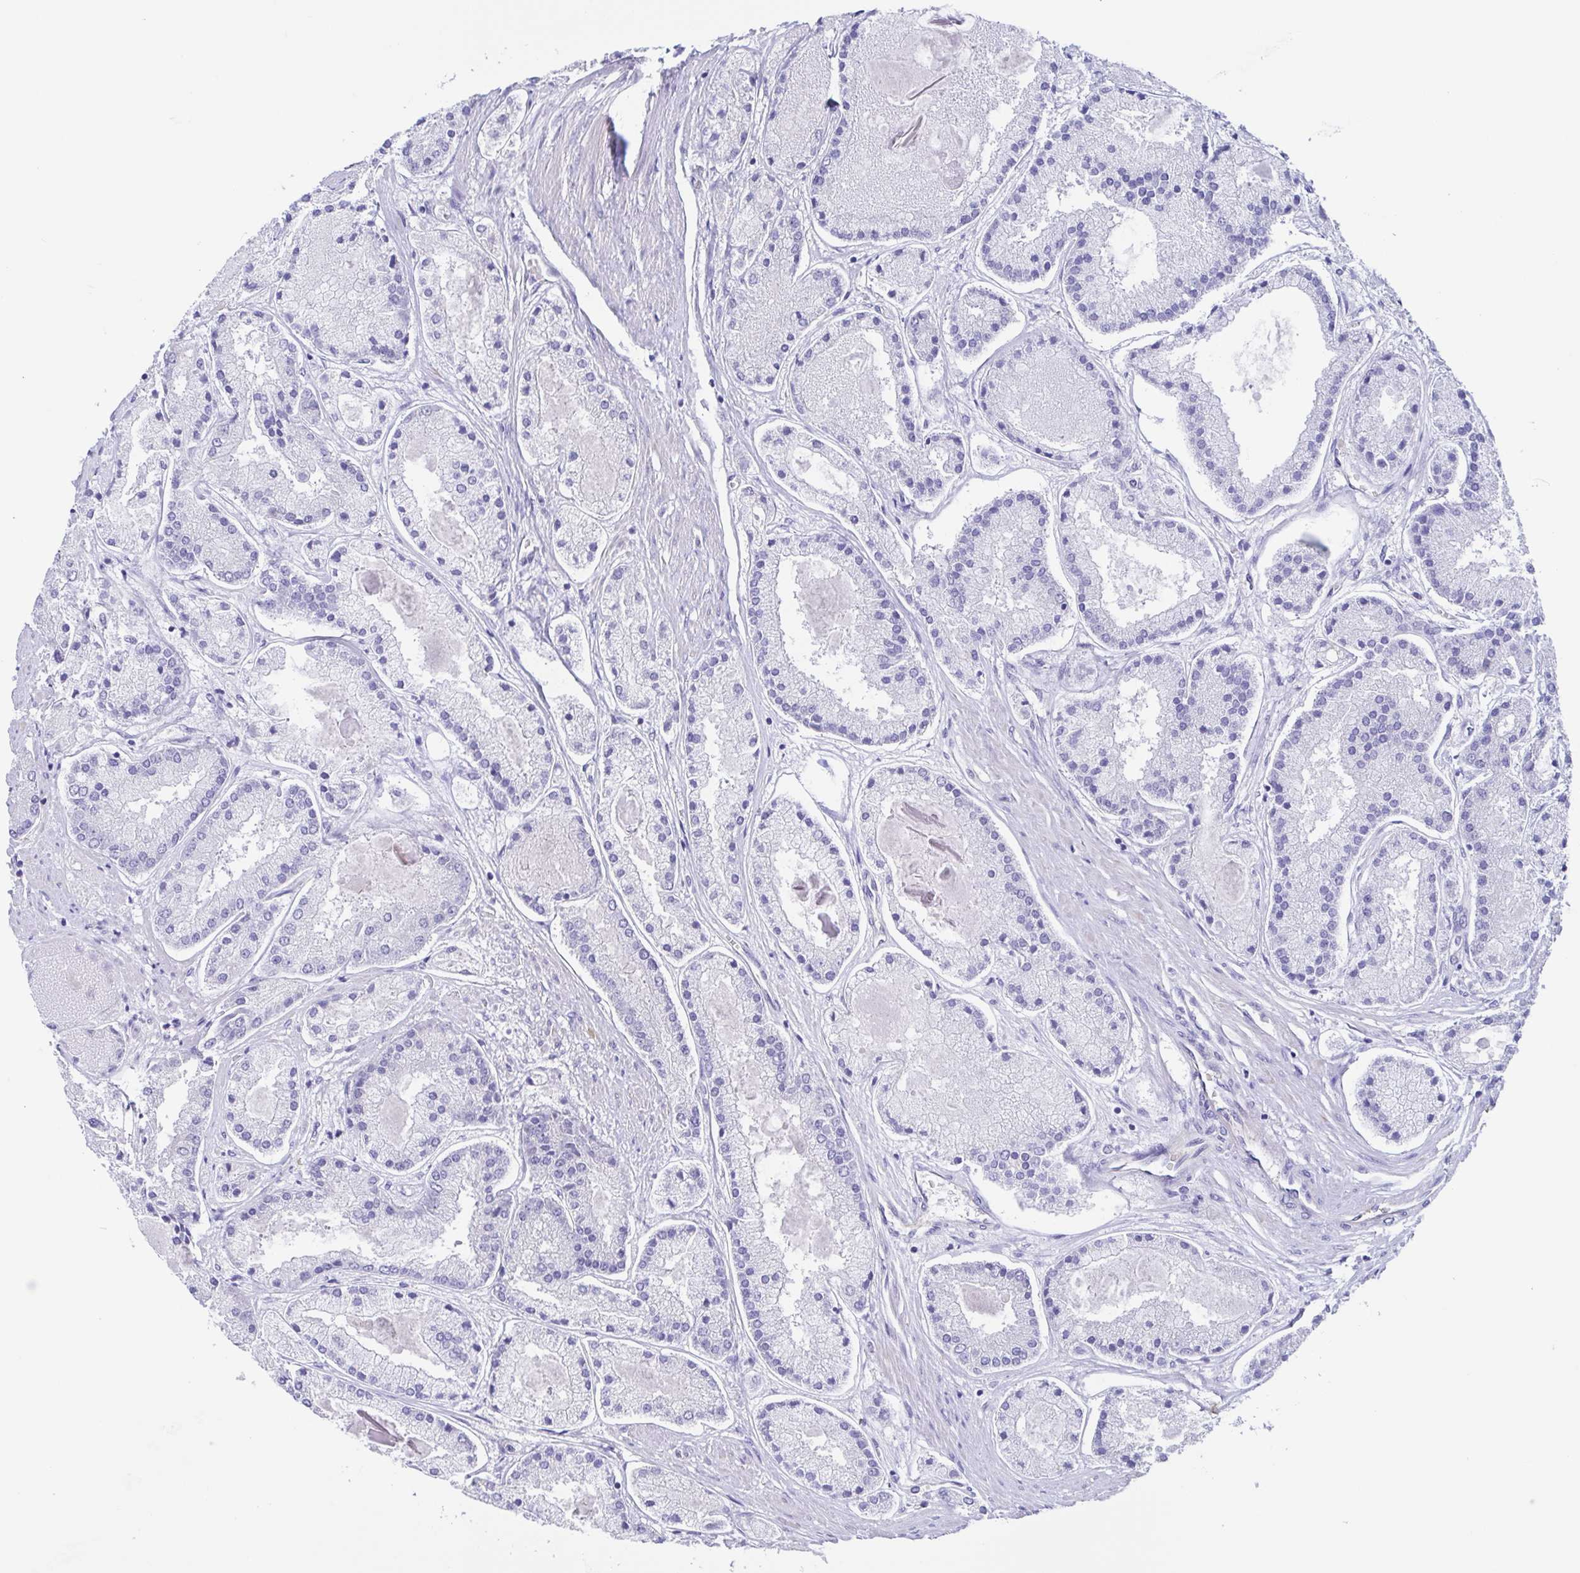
{"staining": {"intensity": "negative", "quantity": "none", "location": "none"}, "tissue": "prostate cancer", "cell_type": "Tumor cells", "image_type": "cancer", "snomed": [{"axis": "morphology", "description": "Adenocarcinoma, High grade"}, {"axis": "topography", "description": "Prostate"}], "caption": "Immunohistochemistry micrograph of prostate cancer (adenocarcinoma (high-grade)) stained for a protein (brown), which displays no staining in tumor cells. (Brightfield microscopy of DAB (3,3'-diaminobenzidine) immunohistochemistry (IHC) at high magnification).", "gene": "TEX12", "patient": {"sex": "male", "age": 67}}